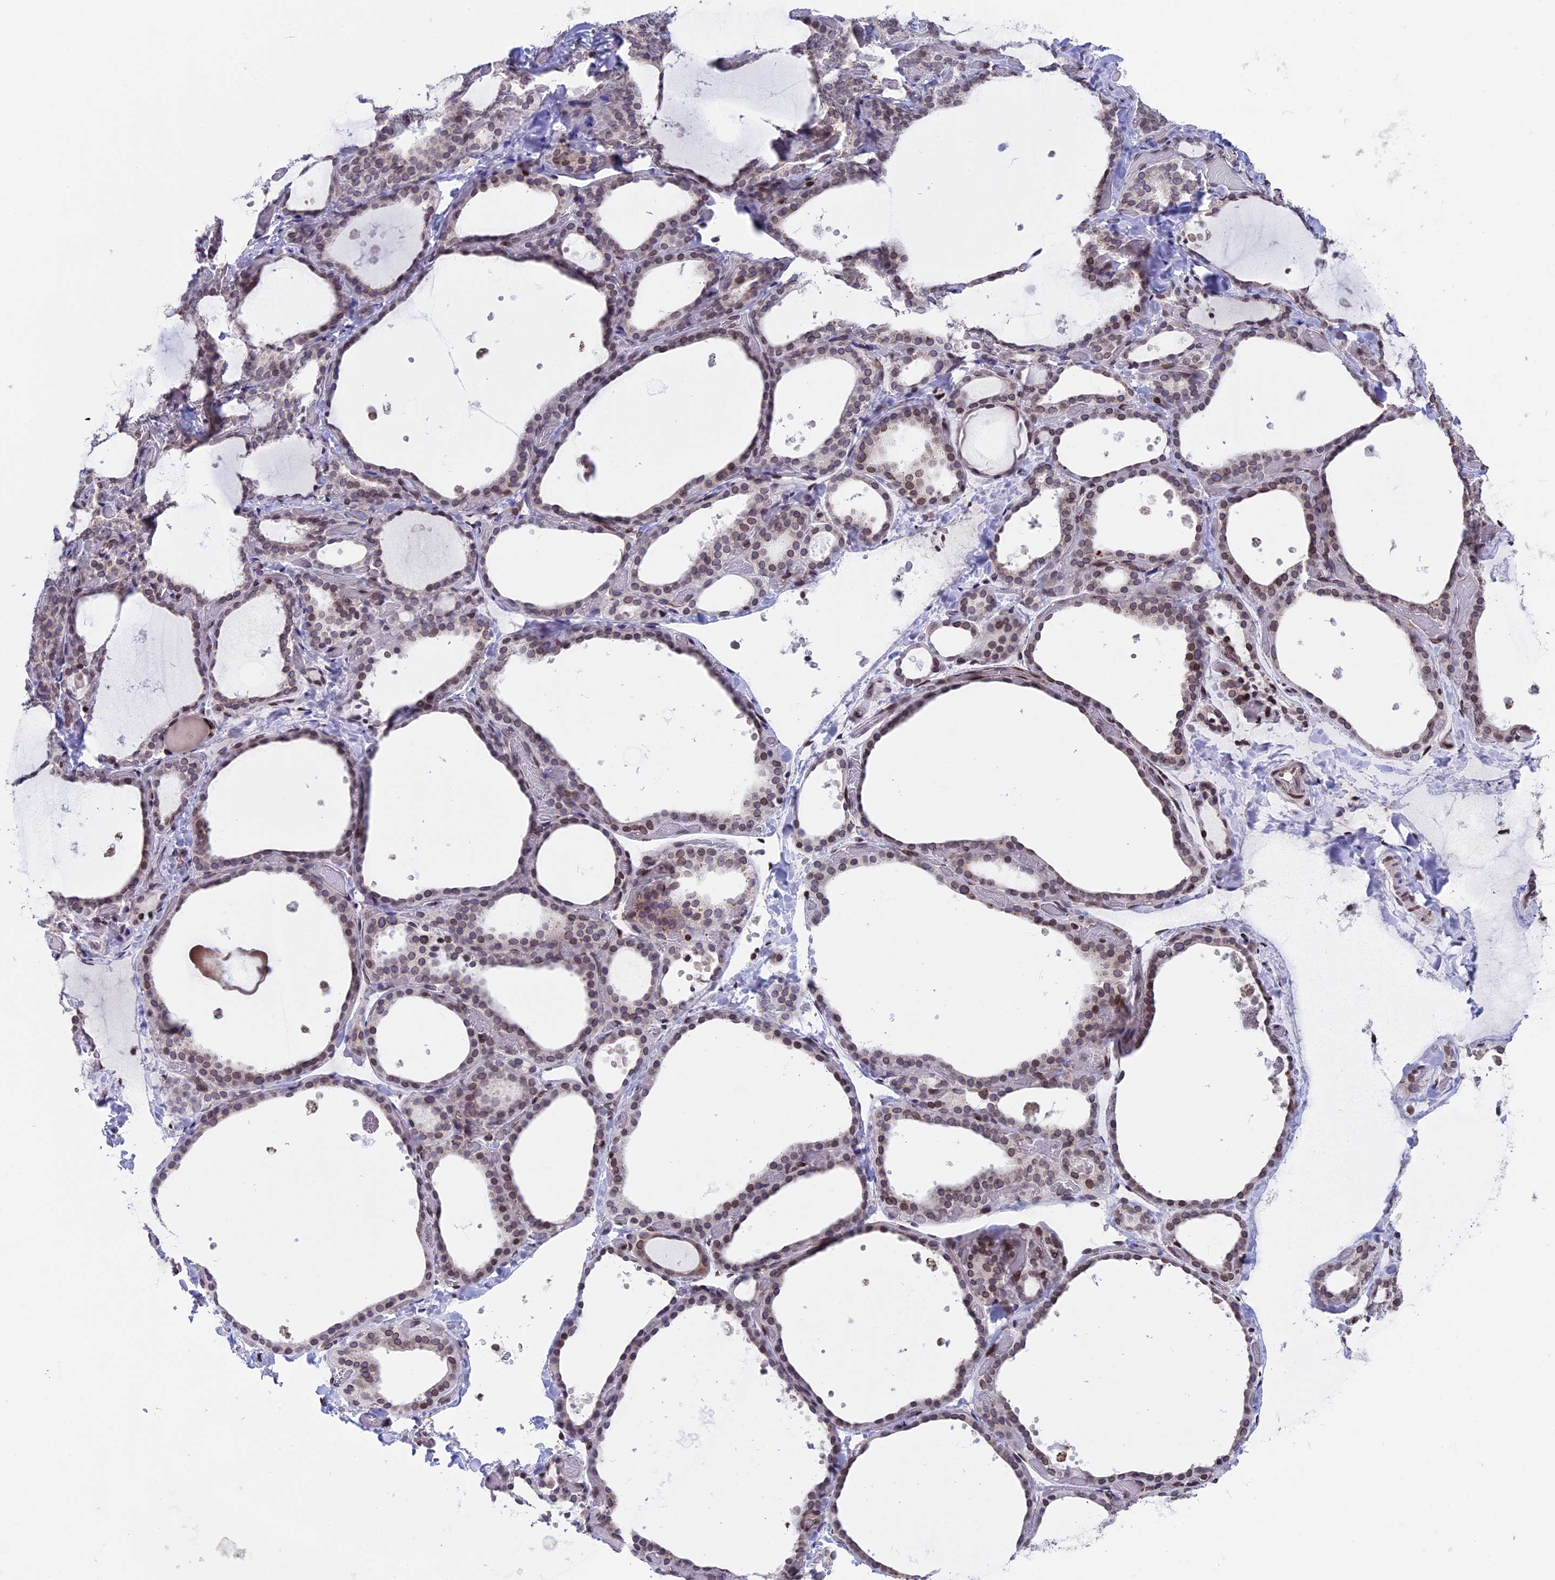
{"staining": {"intensity": "moderate", "quantity": ">75%", "location": "cytoplasmic/membranous,nuclear"}, "tissue": "thyroid gland", "cell_type": "Glandular cells", "image_type": "normal", "snomed": [{"axis": "morphology", "description": "Normal tissue, NOS"}, {"axis": "topography", "description": "Thyroid gland"}], "caption": "The immunohistochemical stain labels moderate cytoplasmic/membranous,nuclear staining in glandular cells of unremarkable thyroid gland. The staining is performed using DAB (3,3'-diaminobenzidine) brown chromogen to label protein expression. The nuclei are counter-stained blue using hematoxylin.", "gene": "PTCHD4", "patient": {"sex": "female", "age": 44}}